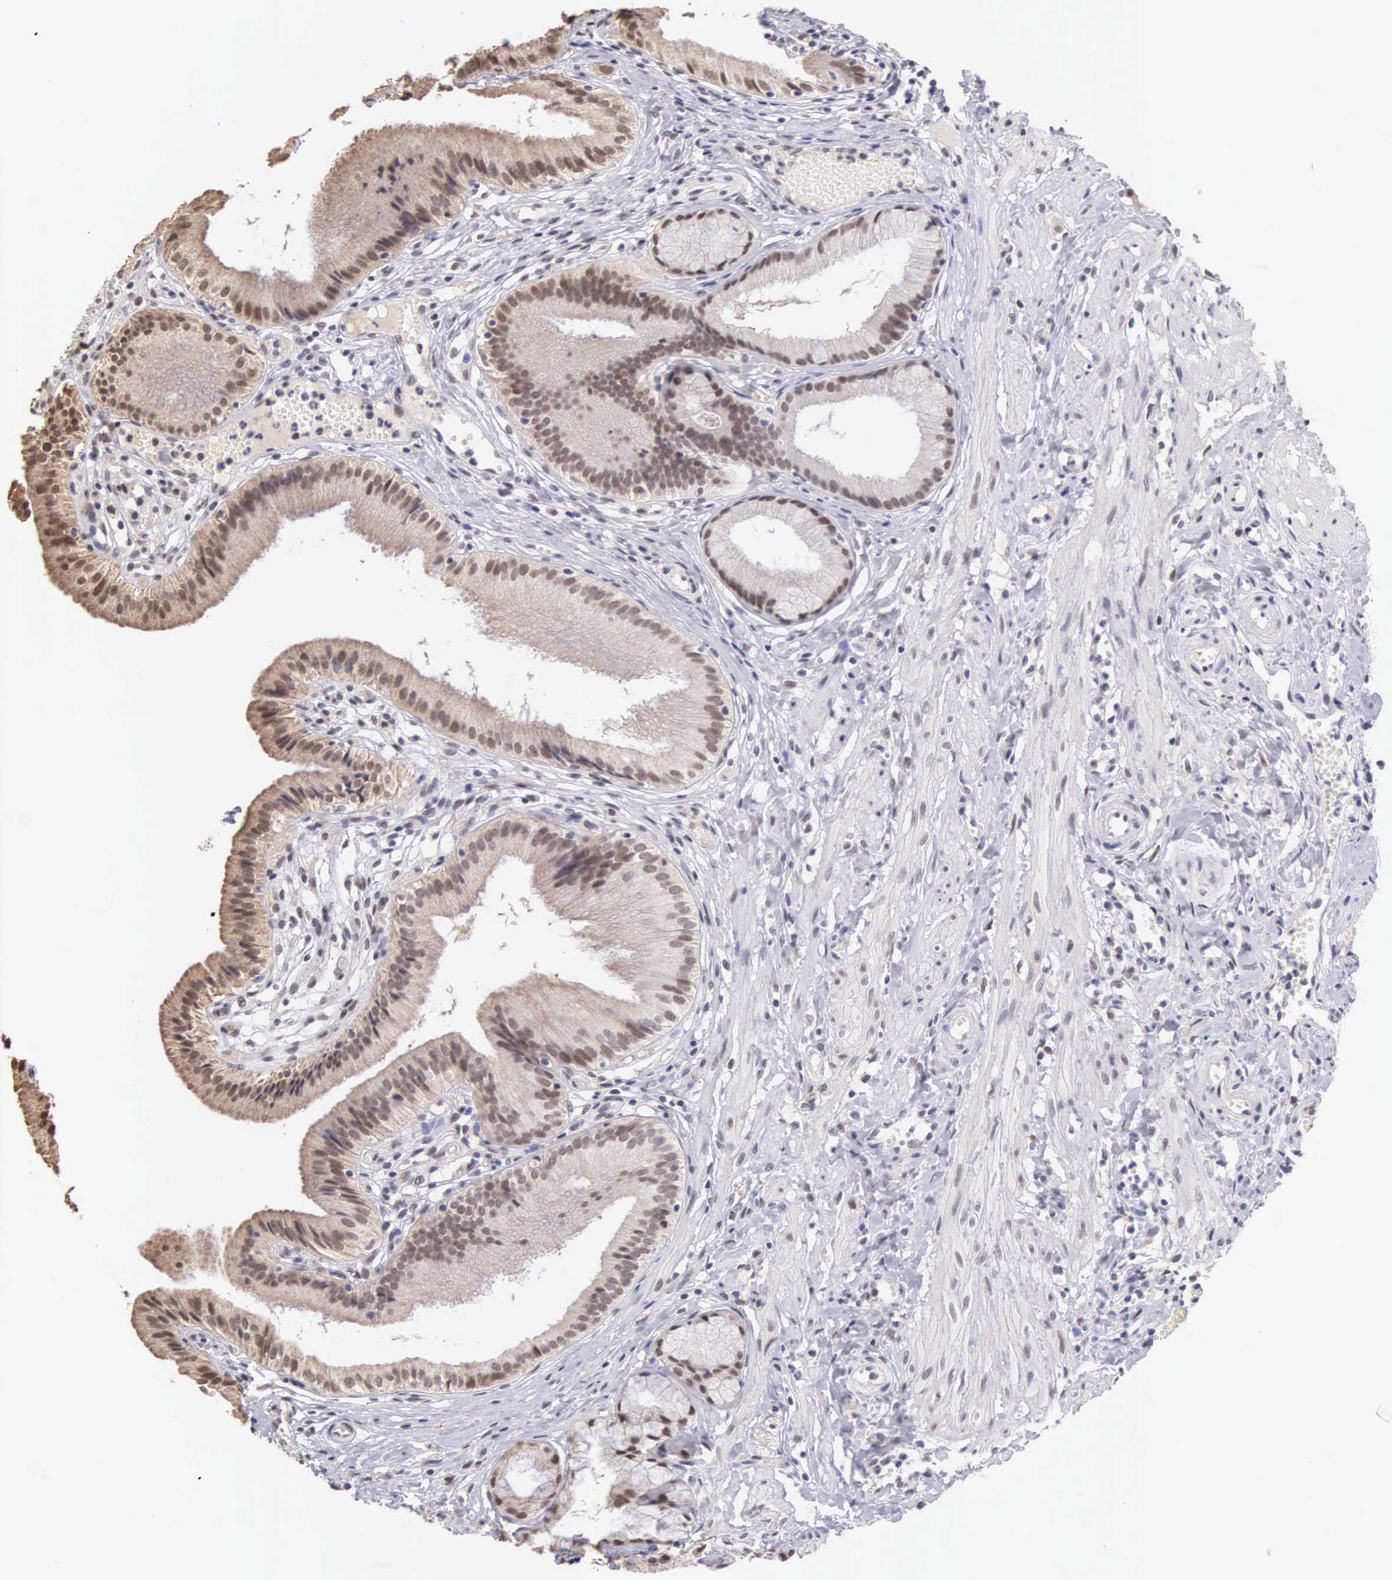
{"staining": {"intensity": "weak", "quantity": "25%-75%", "location": "nuclear"}, "tissue": "gallbladder", "cell_type": "Glandular cells", "image_type": "normal", "snomed": [{"axis": "morphology", "description": "Normal tissue, NOS"}, {"axis": "topography", "description": "Gallbladder"}], "caption": "Immunohistochemistry photomicrograph of benign gallbladder: human gallbladder stained using immunohistochemistry (IHC) shows low levels of weak protein expression localized specifically in the nuclear of glandular cells, appearing as a nuclear brown color.", "gene": "HMGXB4", "patient": {"sex": "male", "age": 28}}